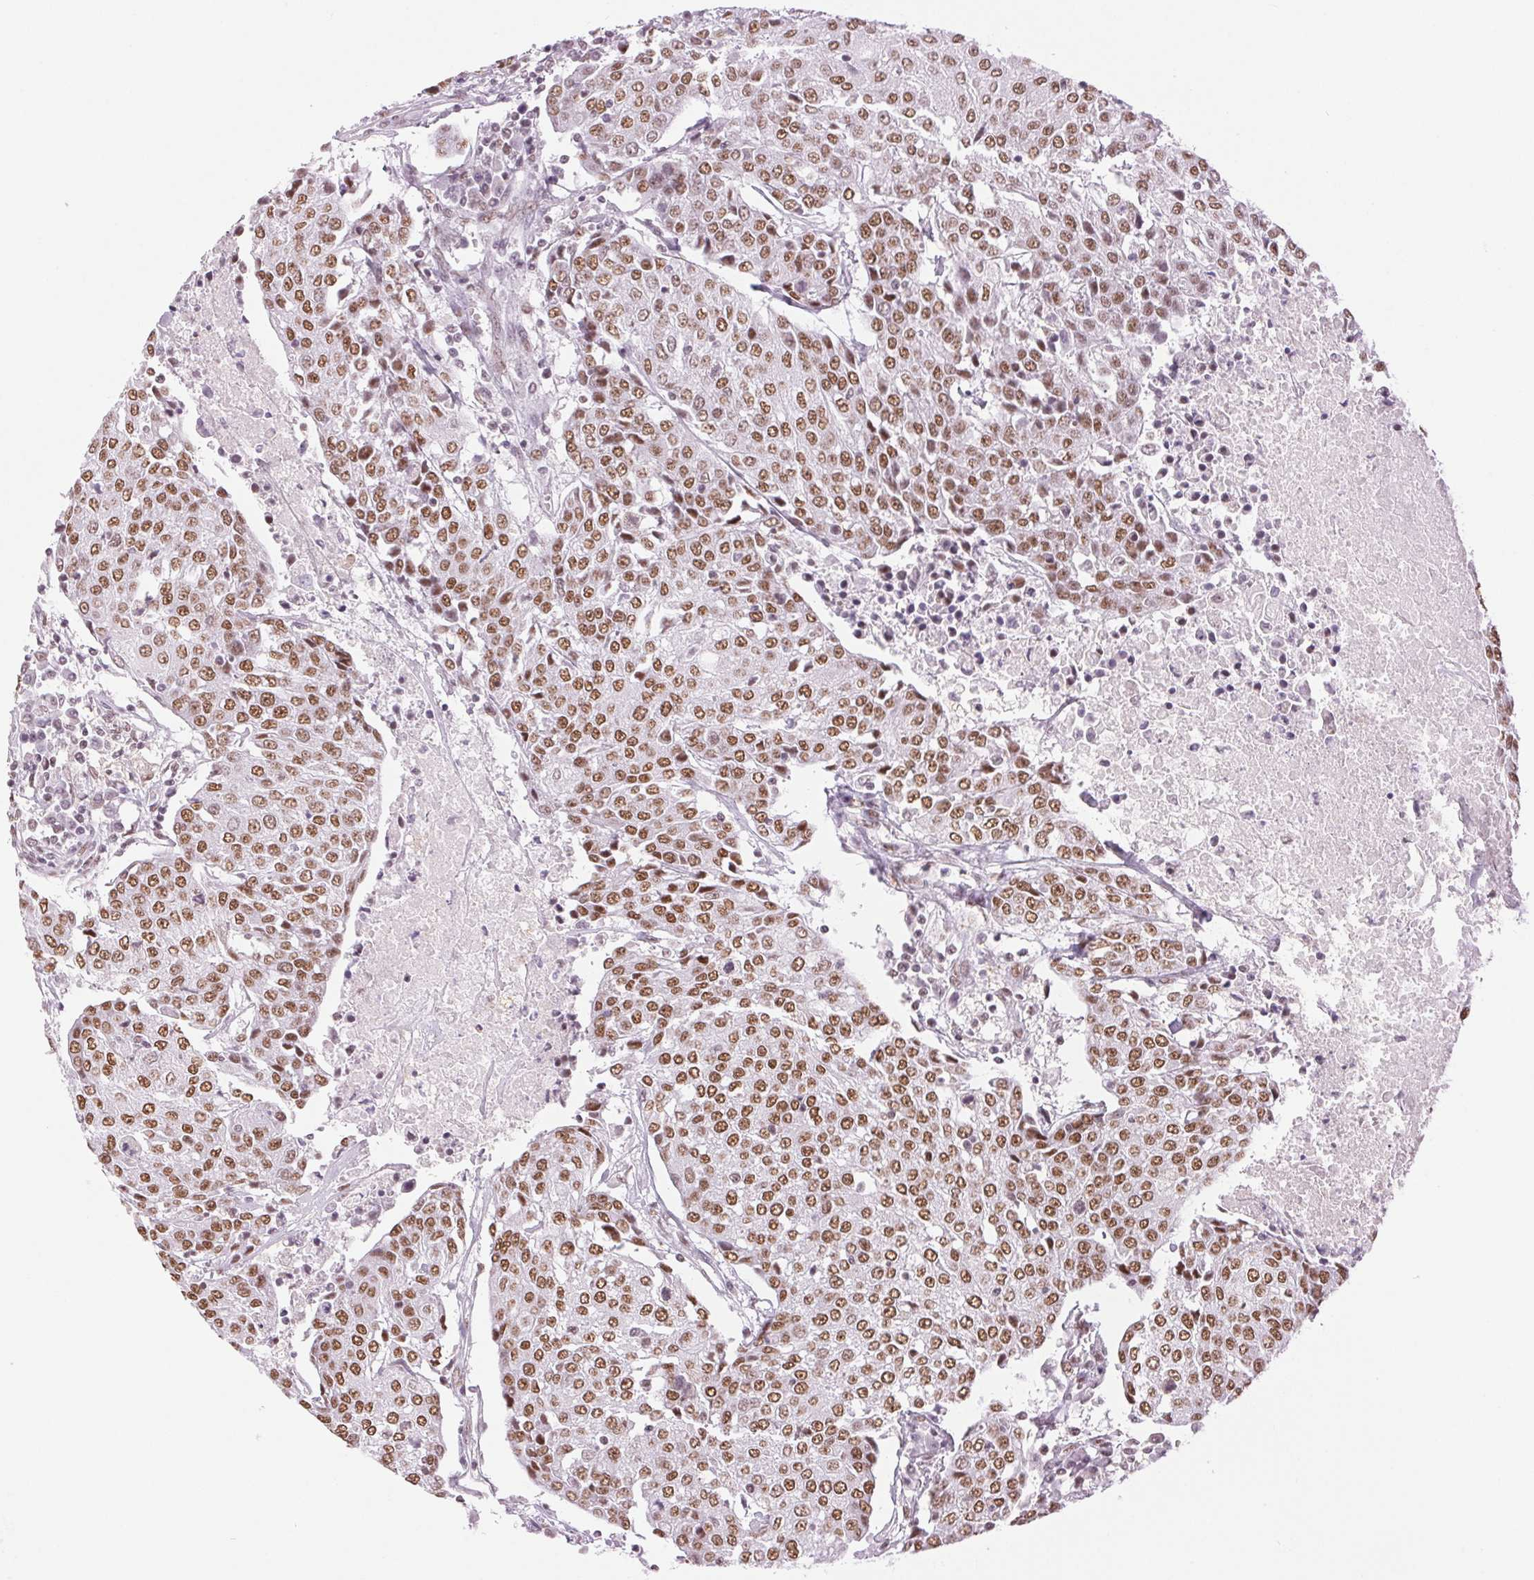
{"staining": {"intensity": "moderate", "quantity": ">75%", "location": "nuclear"}, "tissue": "urothelial cancer", "cell_type": "Tumor cells", "image_type": "cancer", "snomed": [{"axis": "morphology", "description": "Urothelial carcinoma, High grade"}, {"axis": "topography", "description": "Urinary bladder"}], "caption": "High-grade urothelial carcinoma stained for a protein demonstrates moderate nuclear positivity in tumor cells.", "gene": "ZFR2", "patient": {"sex": "female", "age": 85}}